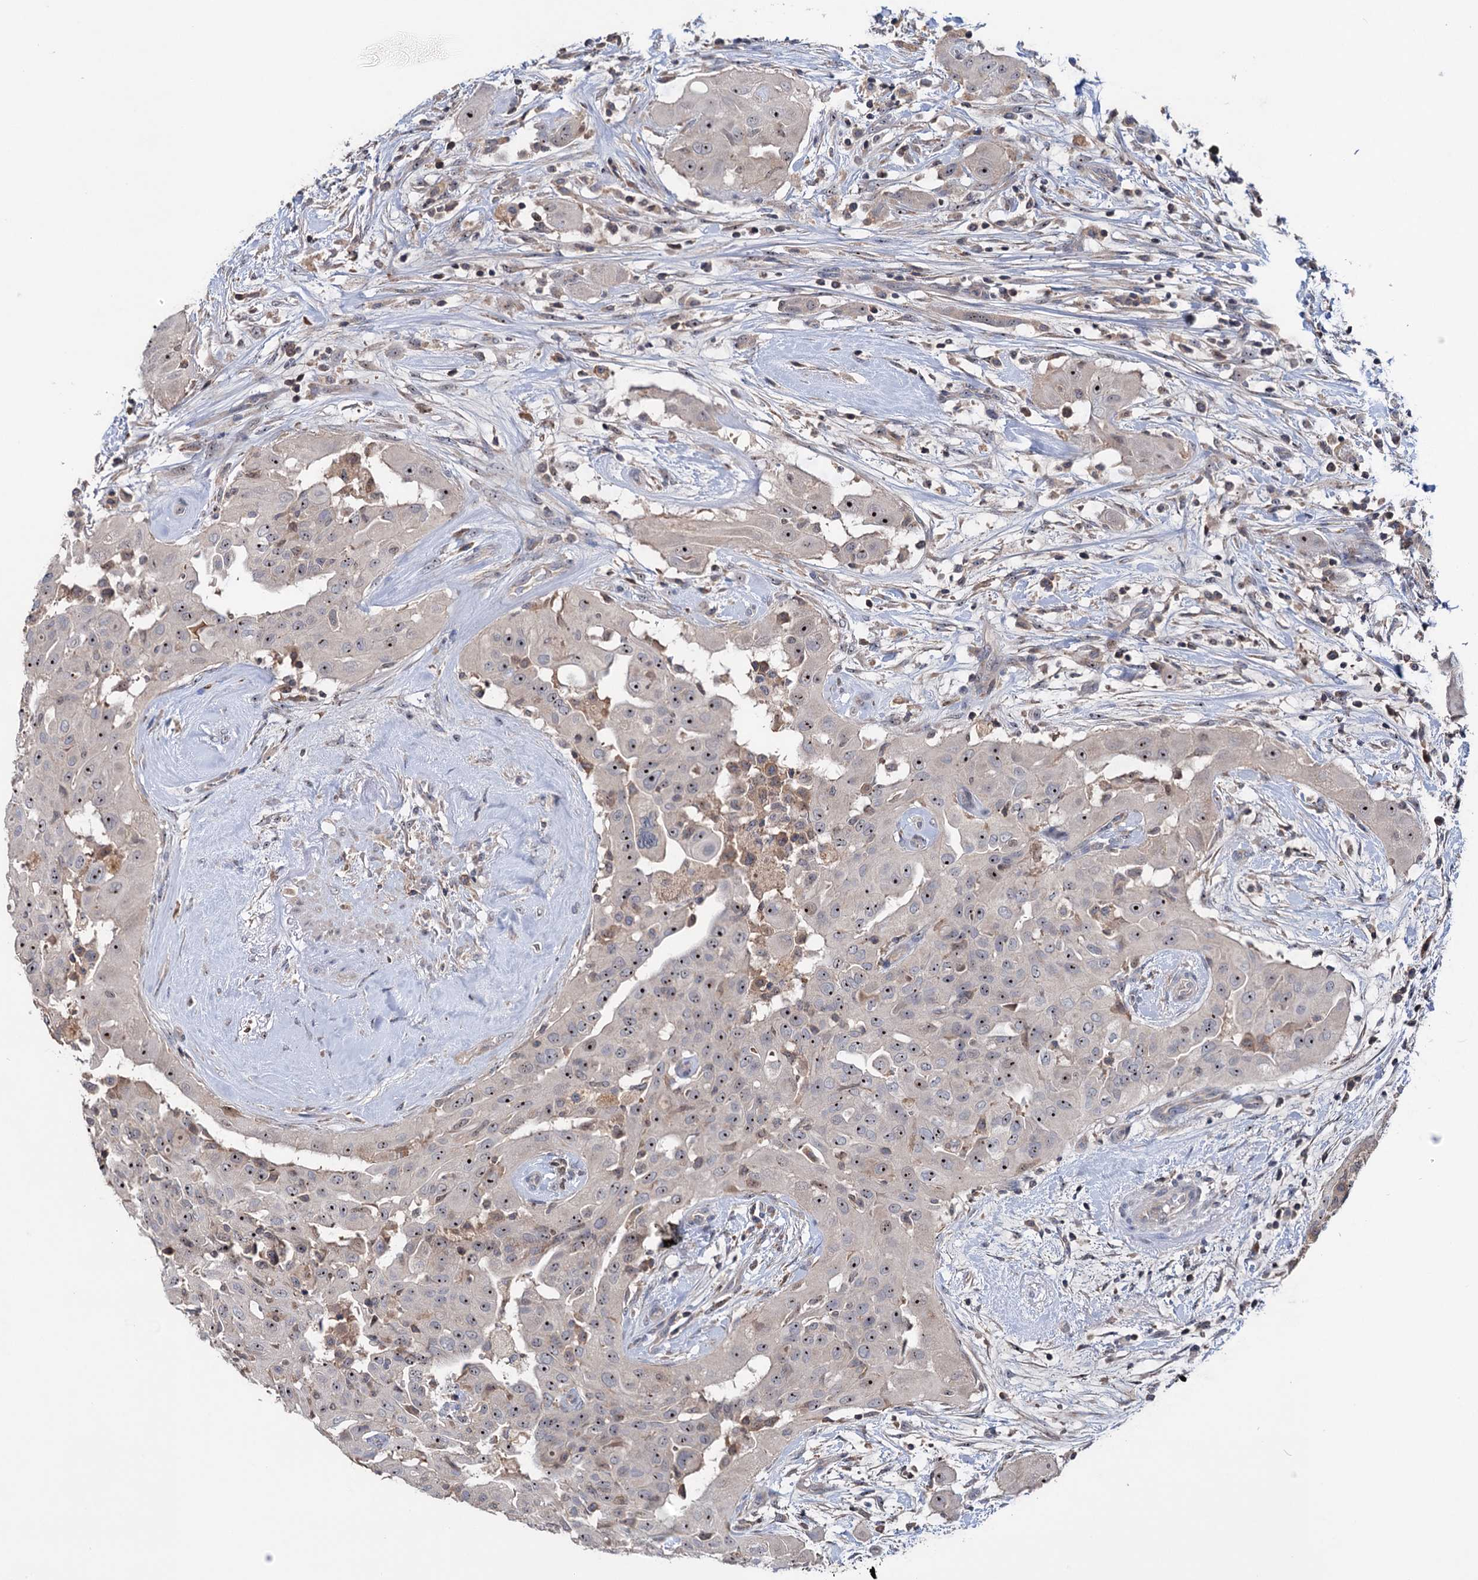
{"staining": {"intensity": "weak", "quantity": "<25%", "location": "nuclear"}, "tissue": "thyroid cancer", "cell_type": "Tumor cells", "image_type": "cancer", "snomed": [{"axis": "morphology", "description": "Papillary adenocarcinoma, NOS"}, {"axis": "topography", "description": "Thyroid gland"}], "caption": "Immunohistochemistry histopathology image of papillary adenocarcinoma (thyroid) stained for a protein (brown), which displays no expression in tumor cells.", "gene": "HTR3B", "patient": {"sex": "female", "age": 59}}